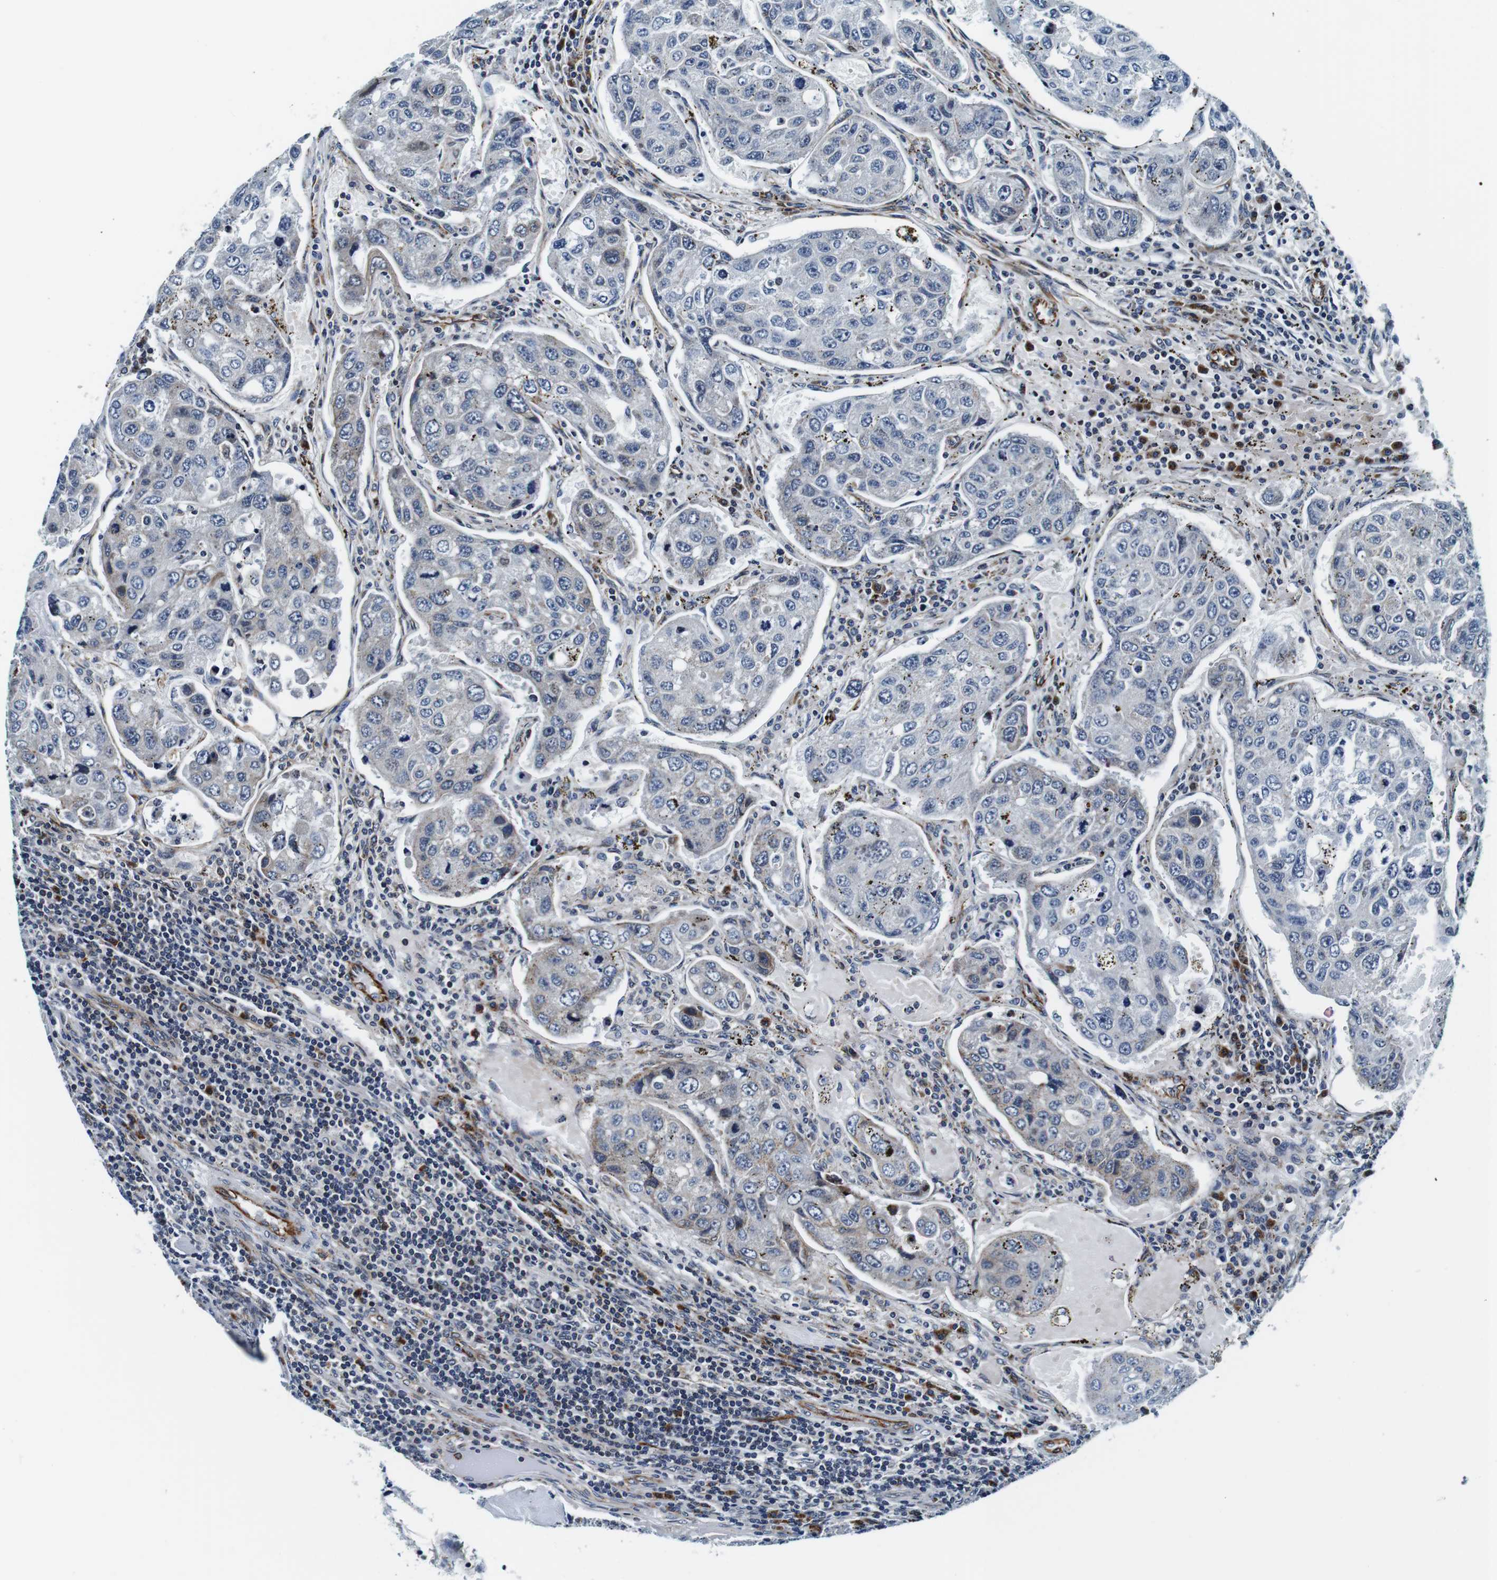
{"staining": {"intensity": "negative", "quantity": "none", "location": "none"}, "tissue": "urothelial cancer", "cell_type": "Tumor cells", "image_type": "cancer", "snomed": [{"axis": "morphology", "description": "Urothelial carcinoma, High grade"}, {"axis": "topography", "description": "Lymph node"}, {"axis": "topography", "description": "Urinary bladder"}], "caption": "High power microscopy histopathology image of an immunohistochemistry image of urothelial cancer, revealing no significant expression in tumor cells.", "gene": "FAR2", "patient": {"sex": "male", "age": 51}}